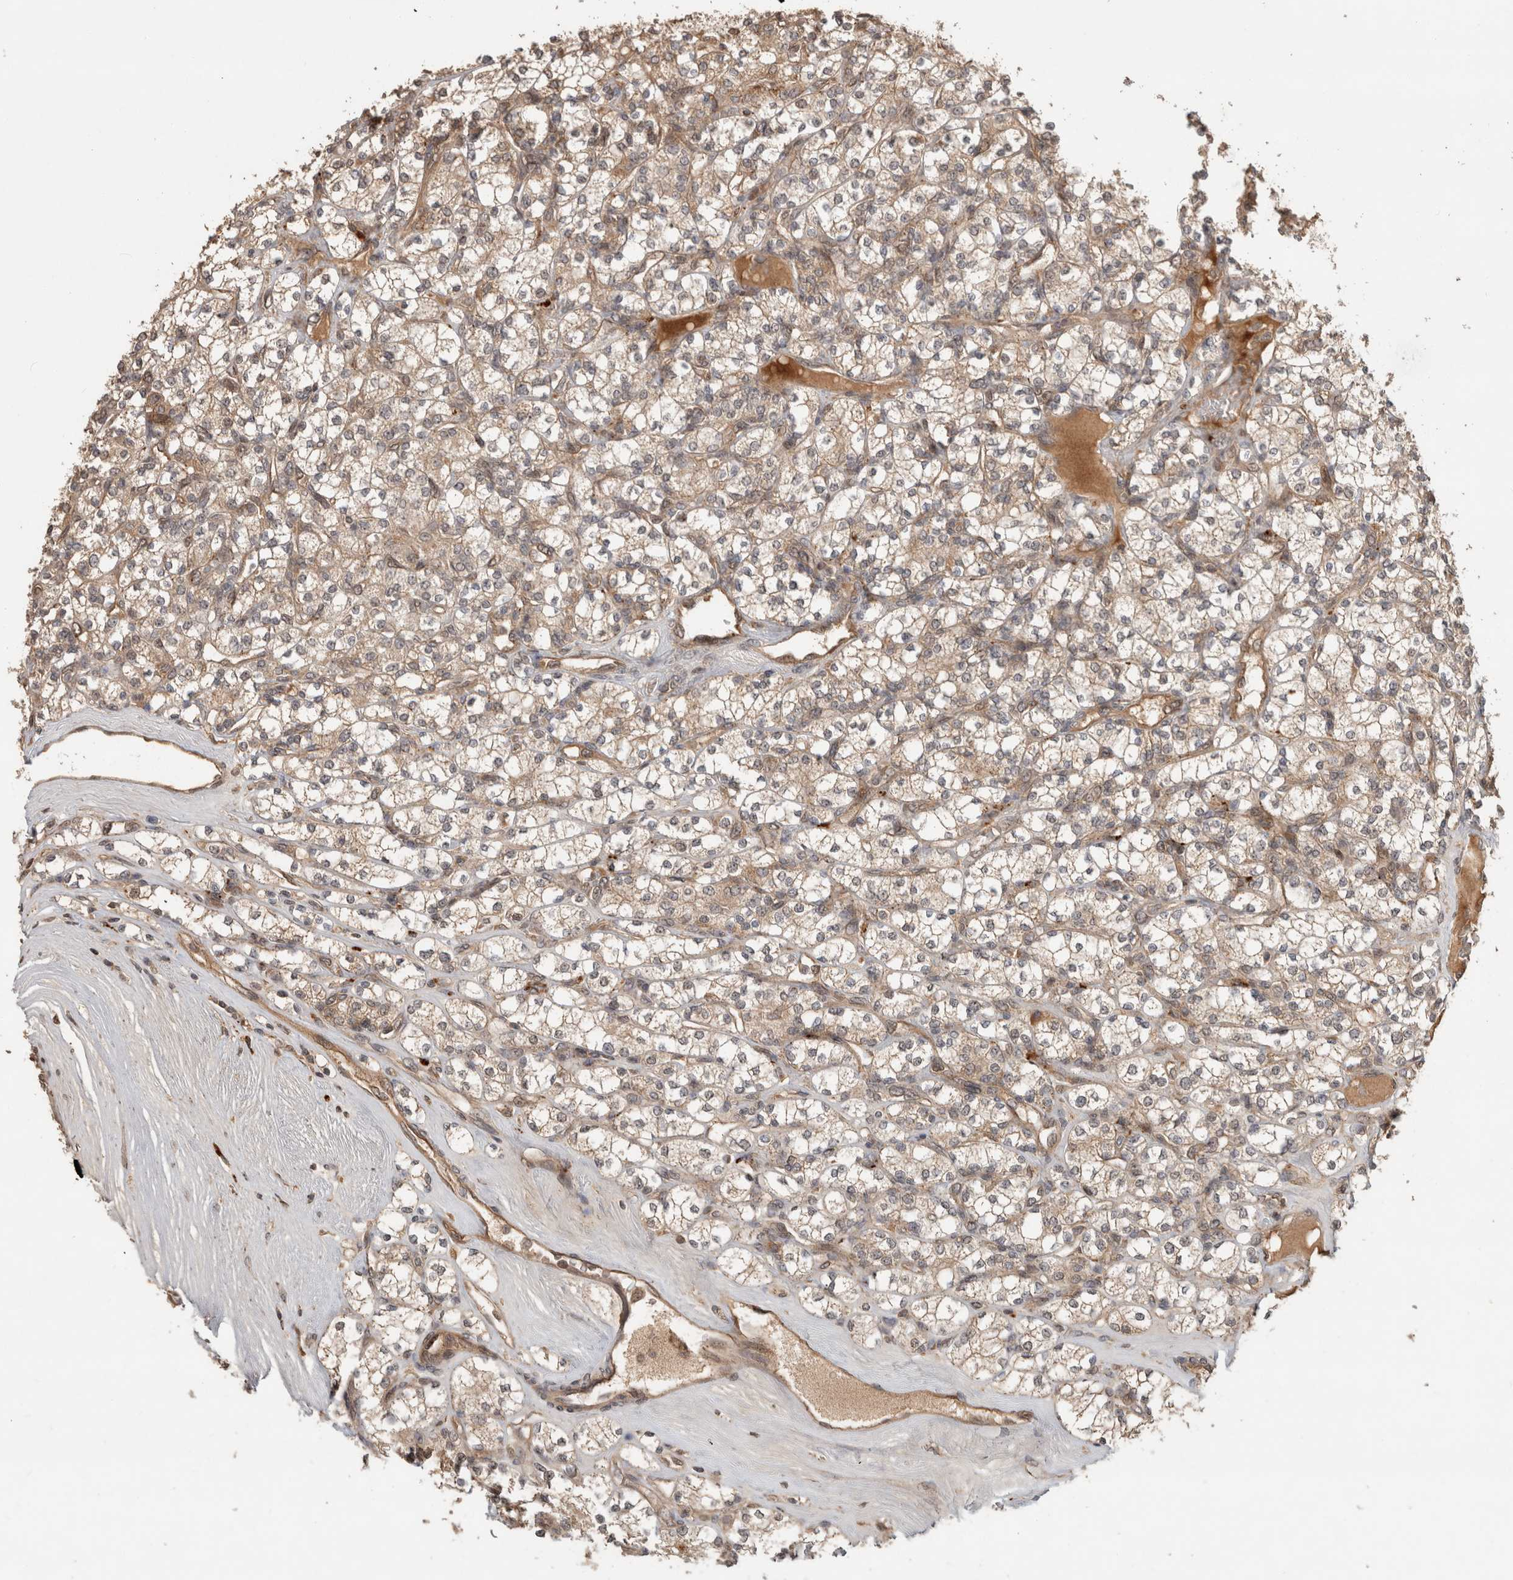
{"staining": {"intensity": "weak", "quantity": ">75%", "location": "cytoplasmic/membranous"}, "tissue": "renal cancer", "cell_type": "Tumor cells", "image_type": "cancer", "snomed": [{"axis": "morphology", "description": "Adenocarcinoma, NOS"}, {"axis": "topography", "description": "Kidney"}], "caption": "A histopathology image of renal cancer stained for a protein displays weak cytoplasmic/membranous brown staining in tumor cells.", "gene": "PITPNC1", "patient": {"sex": "male", "age": 77}}